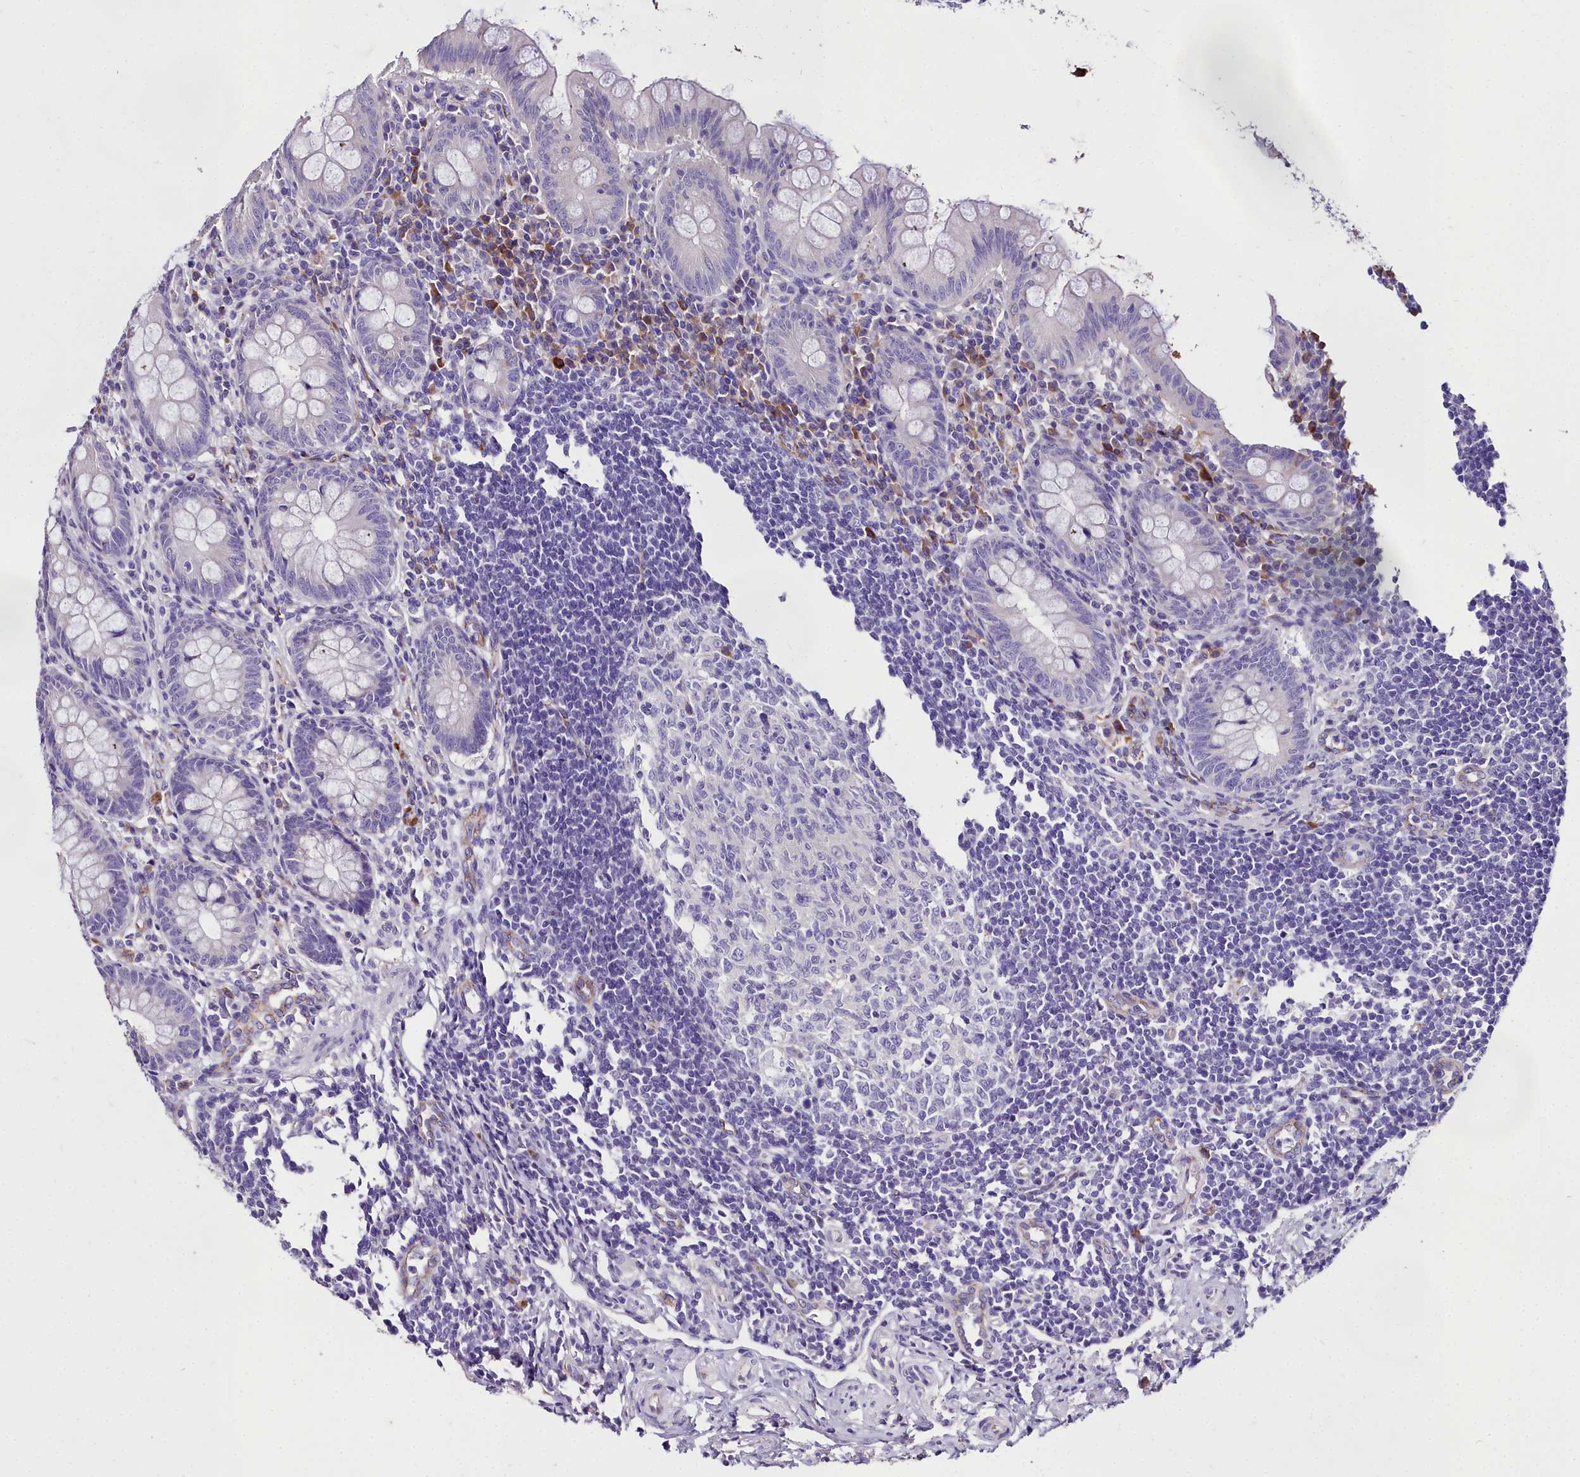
{"staining": {"intensity": "negative", "quantity": "none", "location": "none"}, "tissue": "appendix", "cell_type": "Glandular cells", "image_type": "normal", "snomed": [{"axis": "morphology", "description": "Normal tissue, NOS"}, {"axis": "topography", "description": "Appendix"}], "caption": "This is a image of IHC staining of unremarkable appendix, which shows no positivity in glandular cells. (DAB immunohistochemistry visualized using brightfield microscopy, high magnification).", "gene": "MS4A18", "patient": {"sex": "female", "age": 33}}